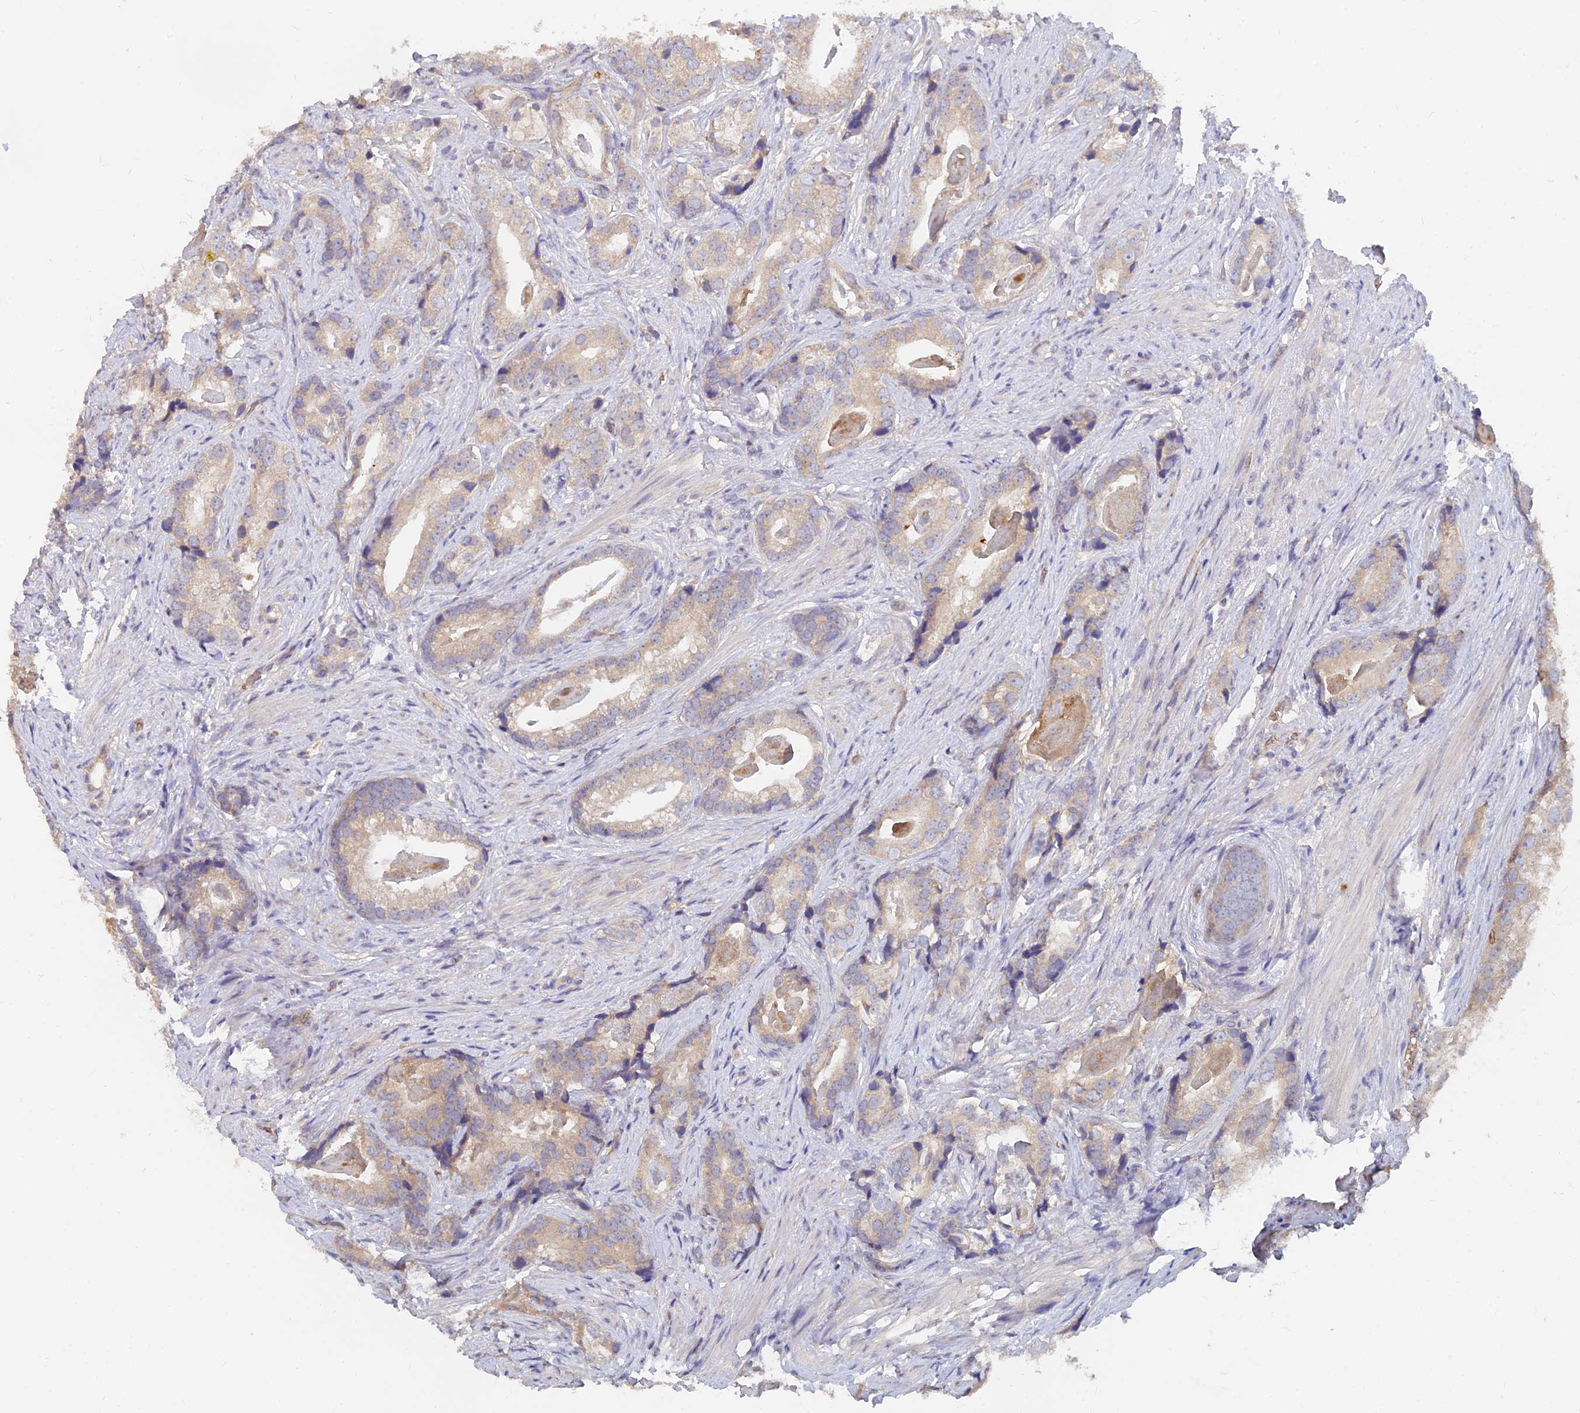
{"staining": {"intensity": "weak", "quantity": ">75%", "location": "cytoplasmic/membranous"}, "tissue": "prostate cancer", "cell_type": "Tumor cells", "image_type": "cancer", "snomed": [{"axis": "morphology", "description": "Adenocarcinoma, Low grade"}, {"axis": "topography", "description": "Prostate"}], "caption": "Immunohistochemical staining of adenocarcinoma (low-grade) (prostate) exhibits low levels of weak cytoplasmic/membranous protein expression in about >75% of tumor cells. (brown staining indicates protein expression, while blue staining denotes nuclei).", "gene": "ARRDC1", "patient": {"sex": "male", "age": 71}}